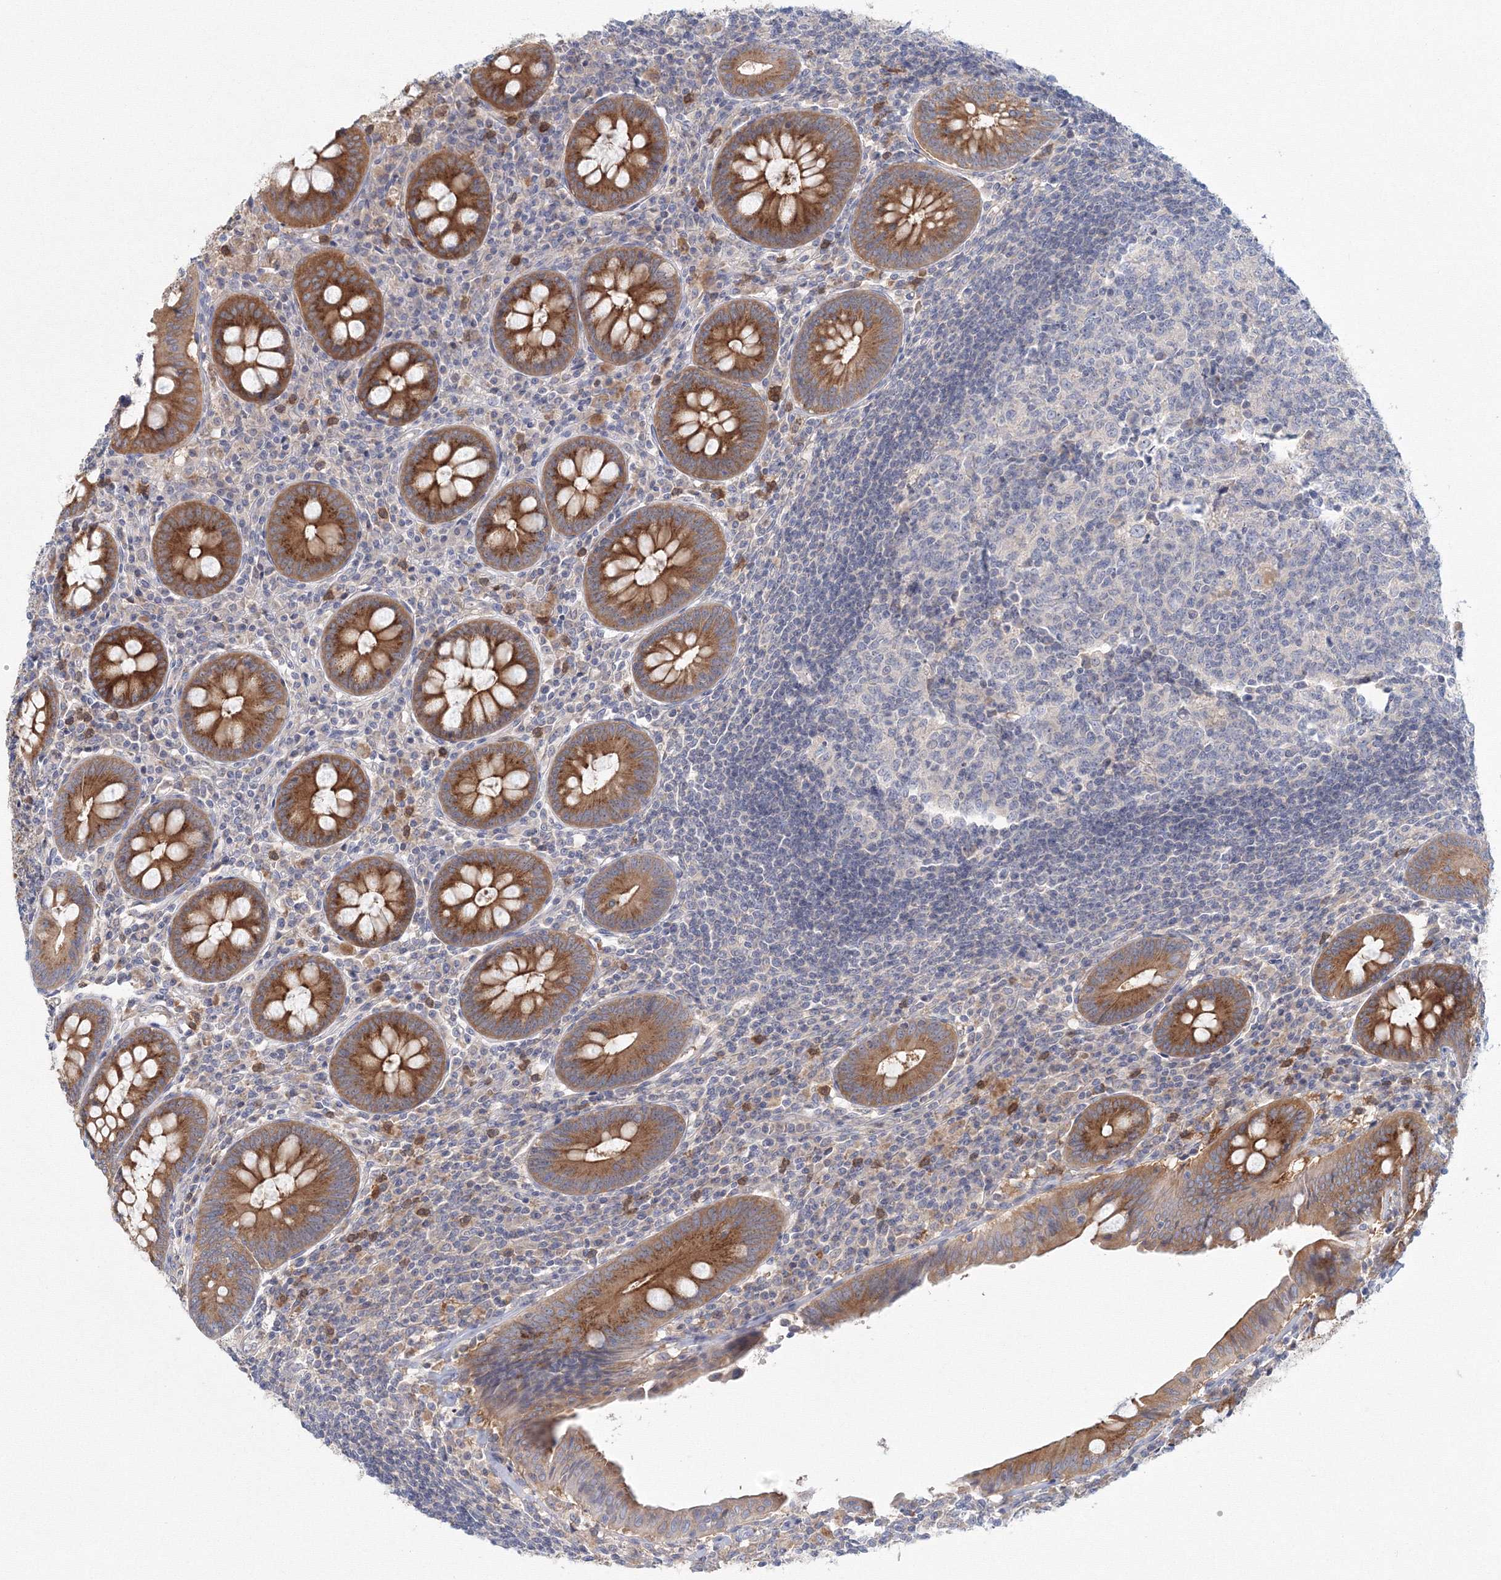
{"staining": {"intensity": "moderate", "quantity": ">75%", "location": "cytoplasmic/membranous"}, "tissue": "appendix", "cell_type": "Glandular cells", "image_type": "normal", "snomed": [{"axis": "morphology", "description": "Normal tissue, NOS"}, {"axis": "topography", "description": "Appendix"}], "caption": "IHC staining of unremarkable appendix, which exhibits medium levels of moderate cytoplasmic/membranous expression in about >75% of glandular cells indicating moderate cytoplasmic/membranous protein expression. The staining was performed using DAB (3,3'-diaminobenzidine) (brown) for protein detection and nuclei were counterstained in hematoxylin (blue).", "gene": "TACC2", "patient": {"sex": "female", "age": 54}}